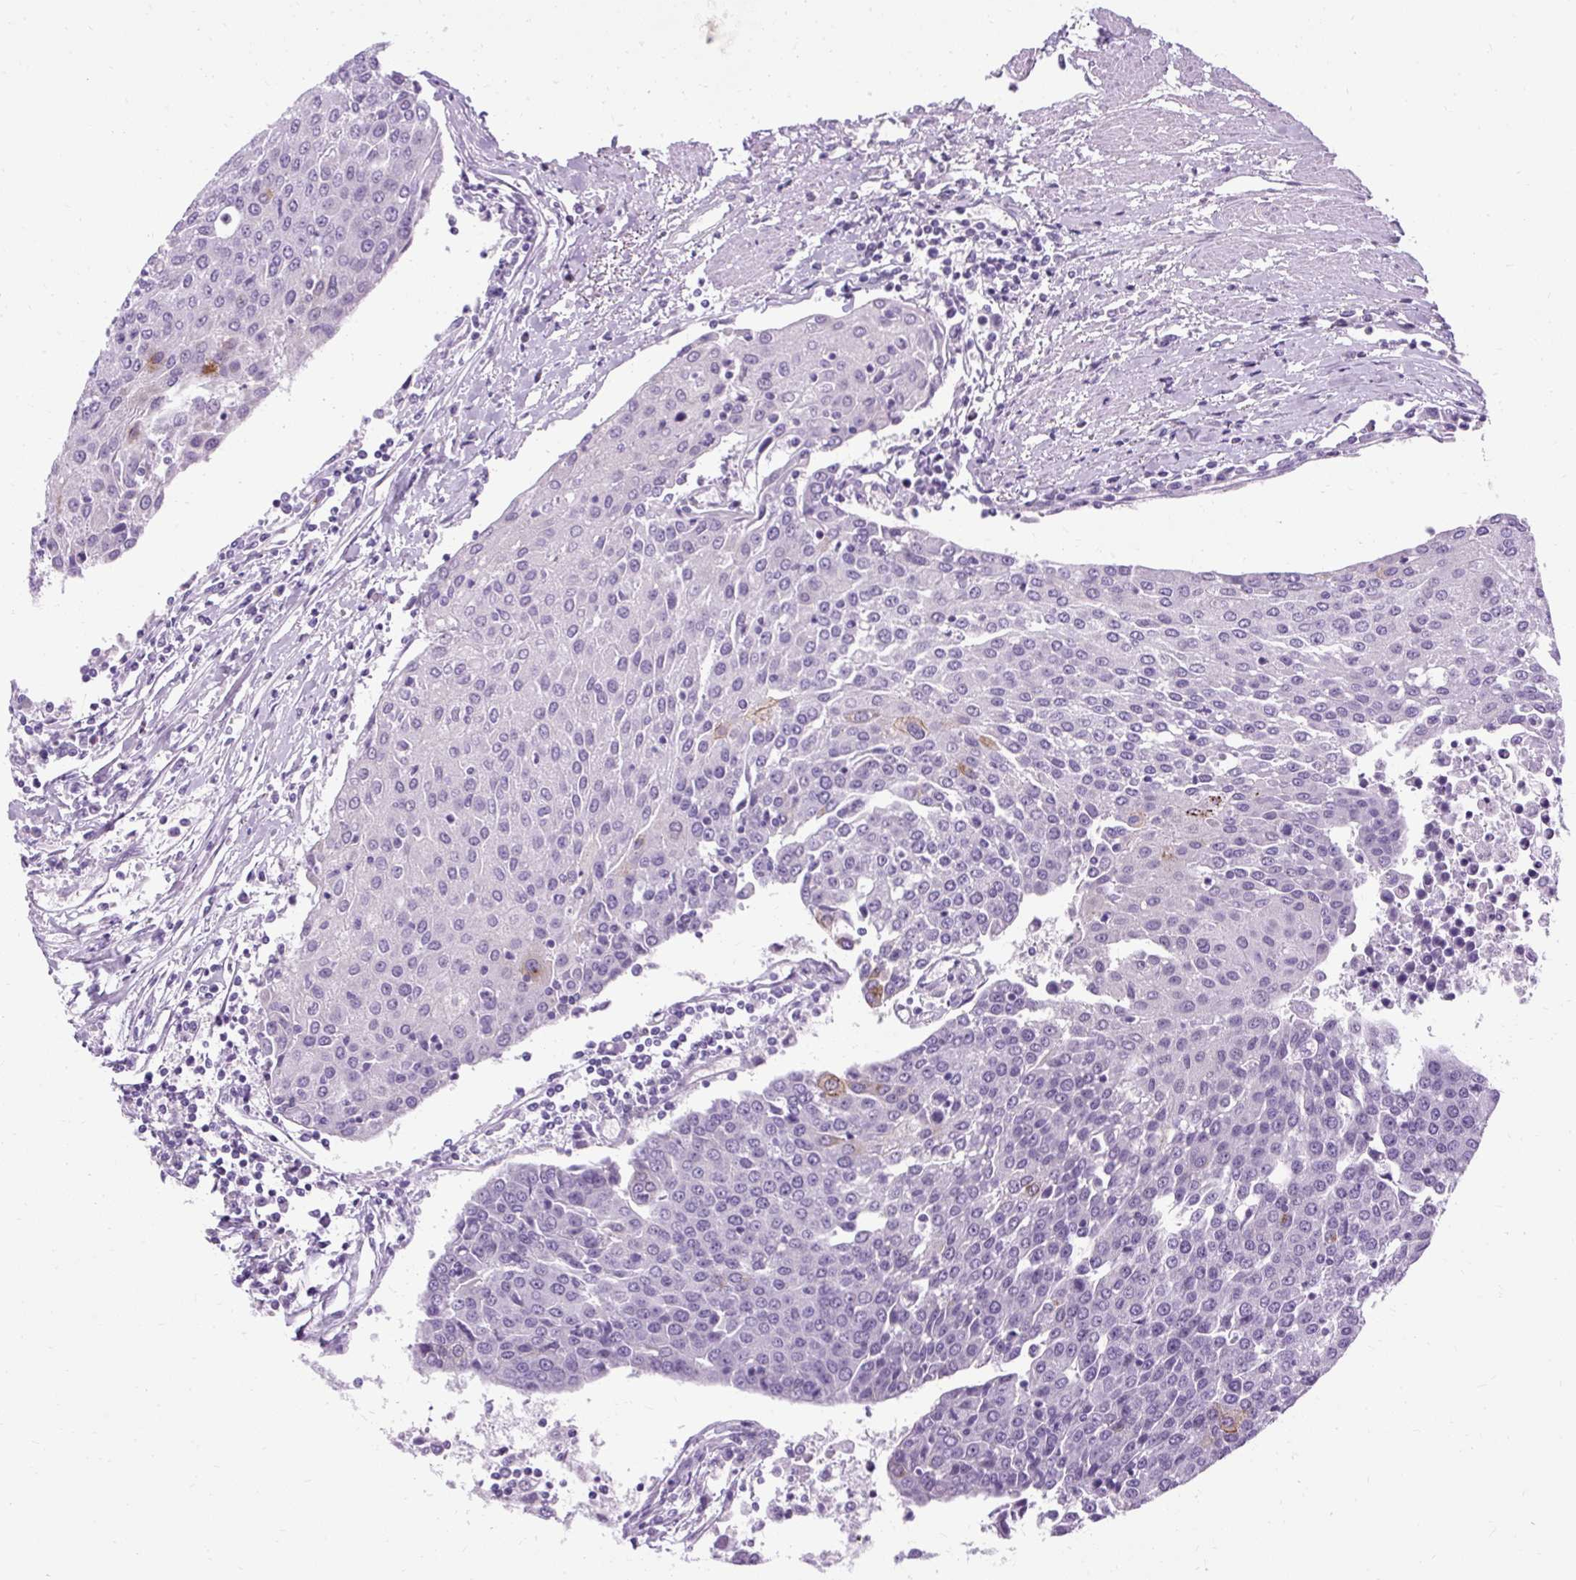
{"staining": {"intensity": "negative", "quantity": "none", "location": "none"}, "tissue": "urothelial cancer", "cell_type": "Tumor cells", "image_type": "cancer", "snomed": [{"axis": "morphology", "description": "Urothelial carcinoma, High grade"}, {"axis": "topography", "description": "Urinary bladder"}], "caption": "Tumor cells show no significant expression in high-grade urothelial carcinoma.", "gene": "B3GNT4", "patient": {"sex": "female", "age": 85}}